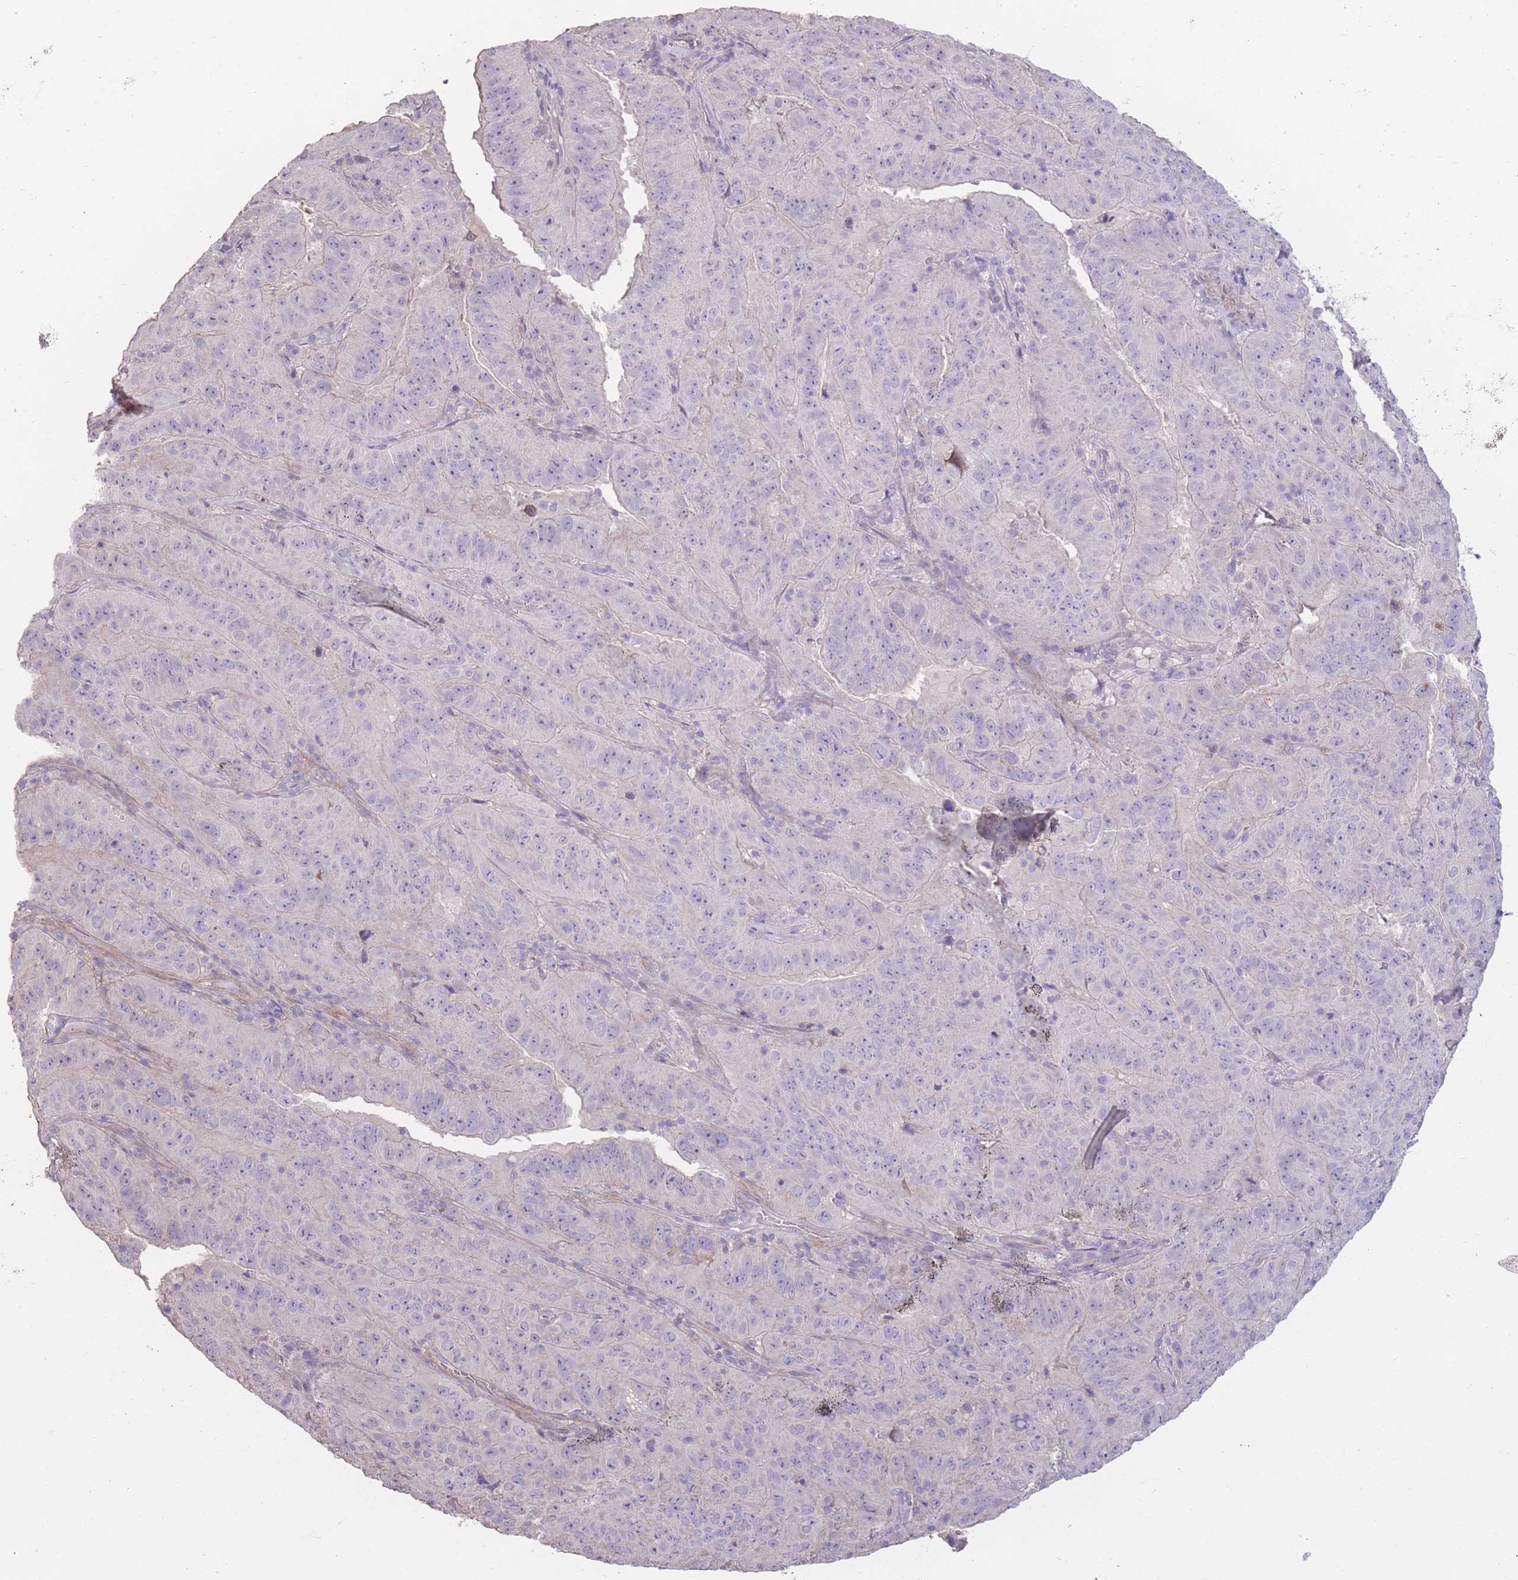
{"staining": {"intensity": "negative", "quantity": "none", "location": "none"}, "tissue": "pancreatic cancer", "cell_type": "Tumor cells", "image_type": "cancer", "snomed": [{"axis": "morphology", "description": "Adenocarcinoma, NOS"}, {"axis": "topography", "description": "Pancreas"}], "caption": "This photomicrograph is of pancreatic adenocarcinoma stained with immunohistochemistry to label a protein in brown with the nuclei are counter-stained blue. There is no positivity in tumor cells. Brightfield microscopy of immunohistochemistry stained with DAB (brown) and hematoxylin (blue), captured at high magnification.", "gene": "RSPH10B", "patient": {"sex": "male", "age": 63}}